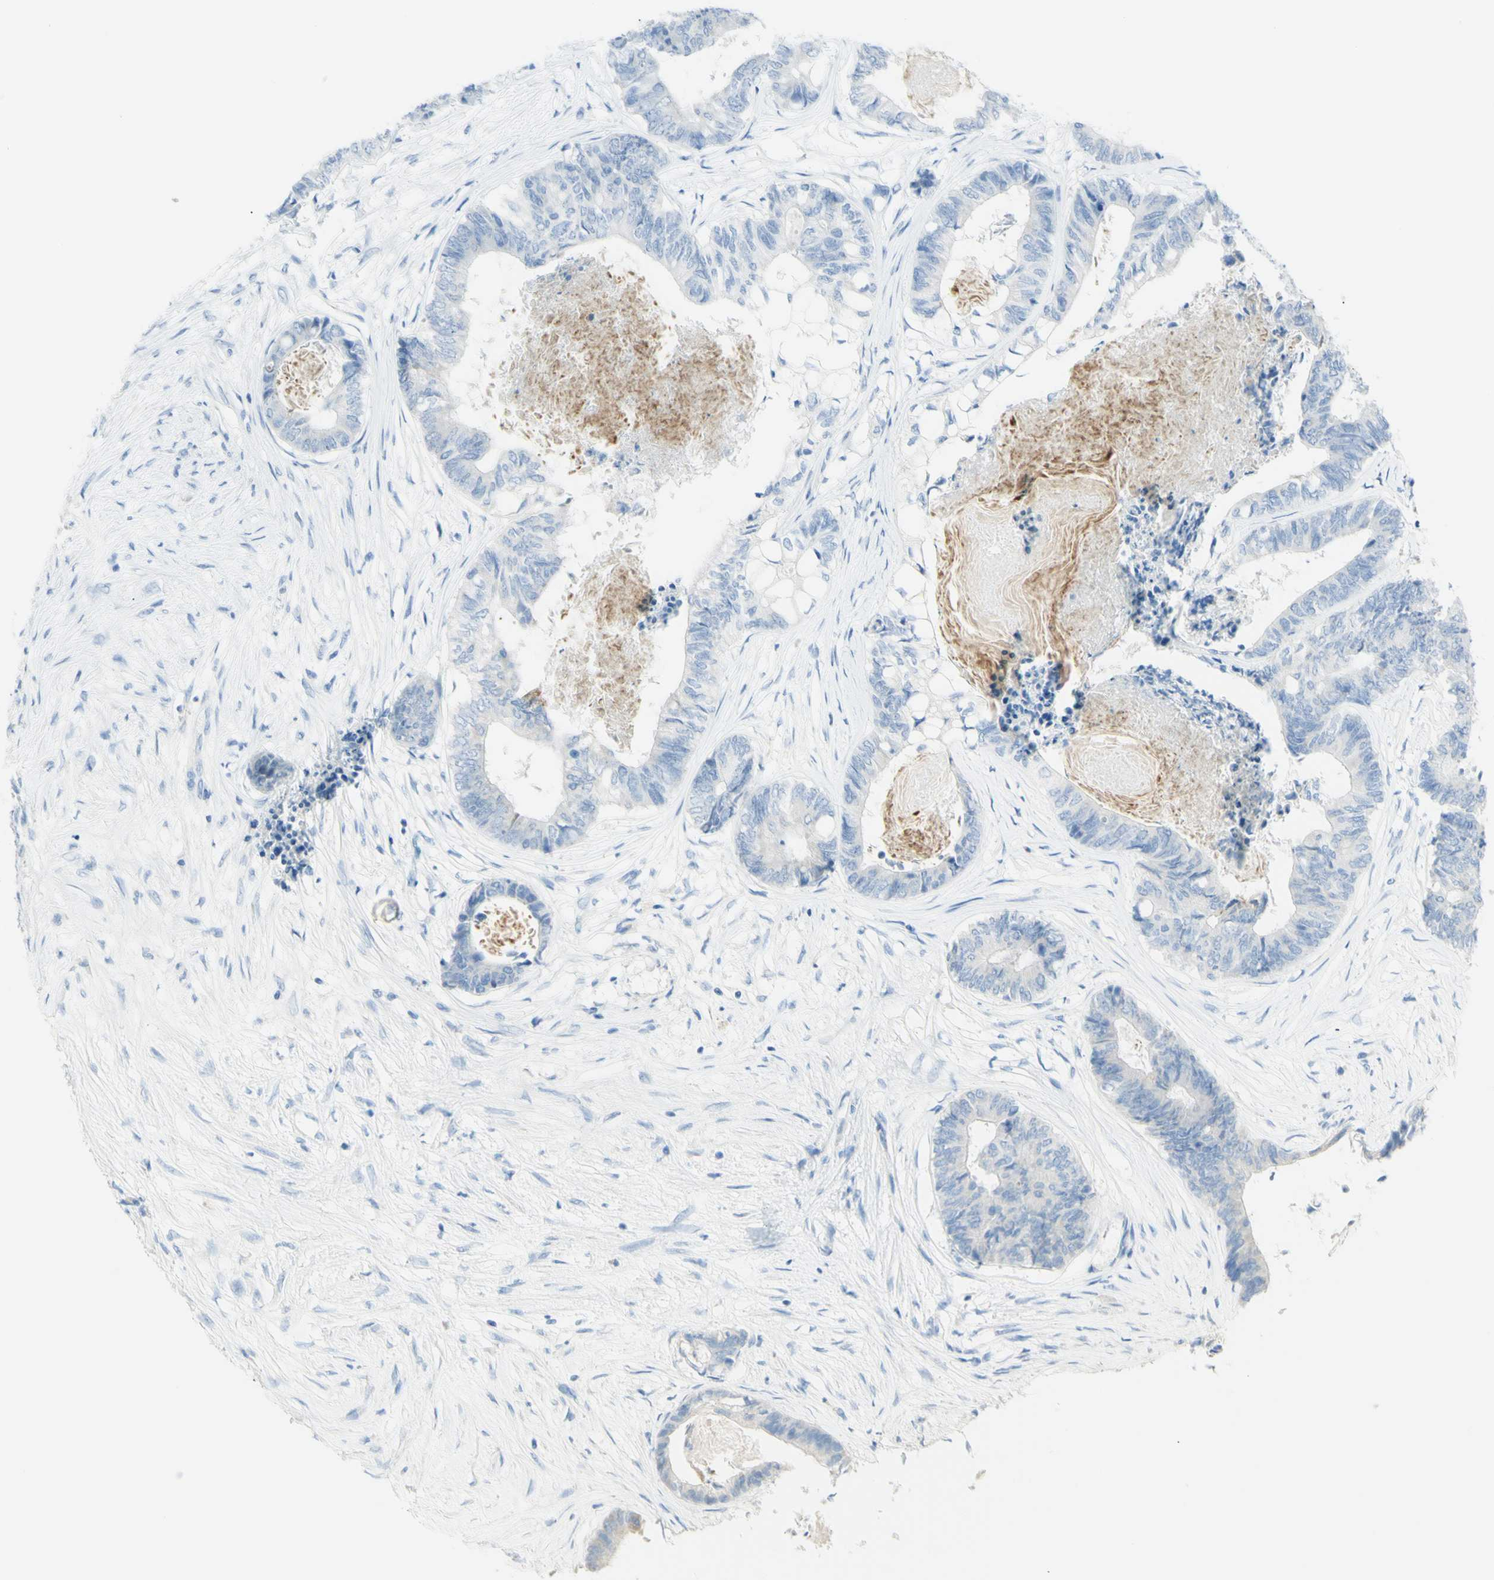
{"staining": {"intensity": "negative", "quantity": "none", "location": "none"}, "tissue": "colorectal cancer", "cell_type": "Tumor cells", "image_type": "cancer", "snomed": [{"axis": "morphology", "description": "Adenocarcinoma, NOS"}, {"axis": "topography", "description": "Rectum"}], "caption": "IHC of colorectal adenocarcinoma displays no expression in tumor cells.", "gene": "LETM1", "patient": {"sex": "male", "age": 63}}